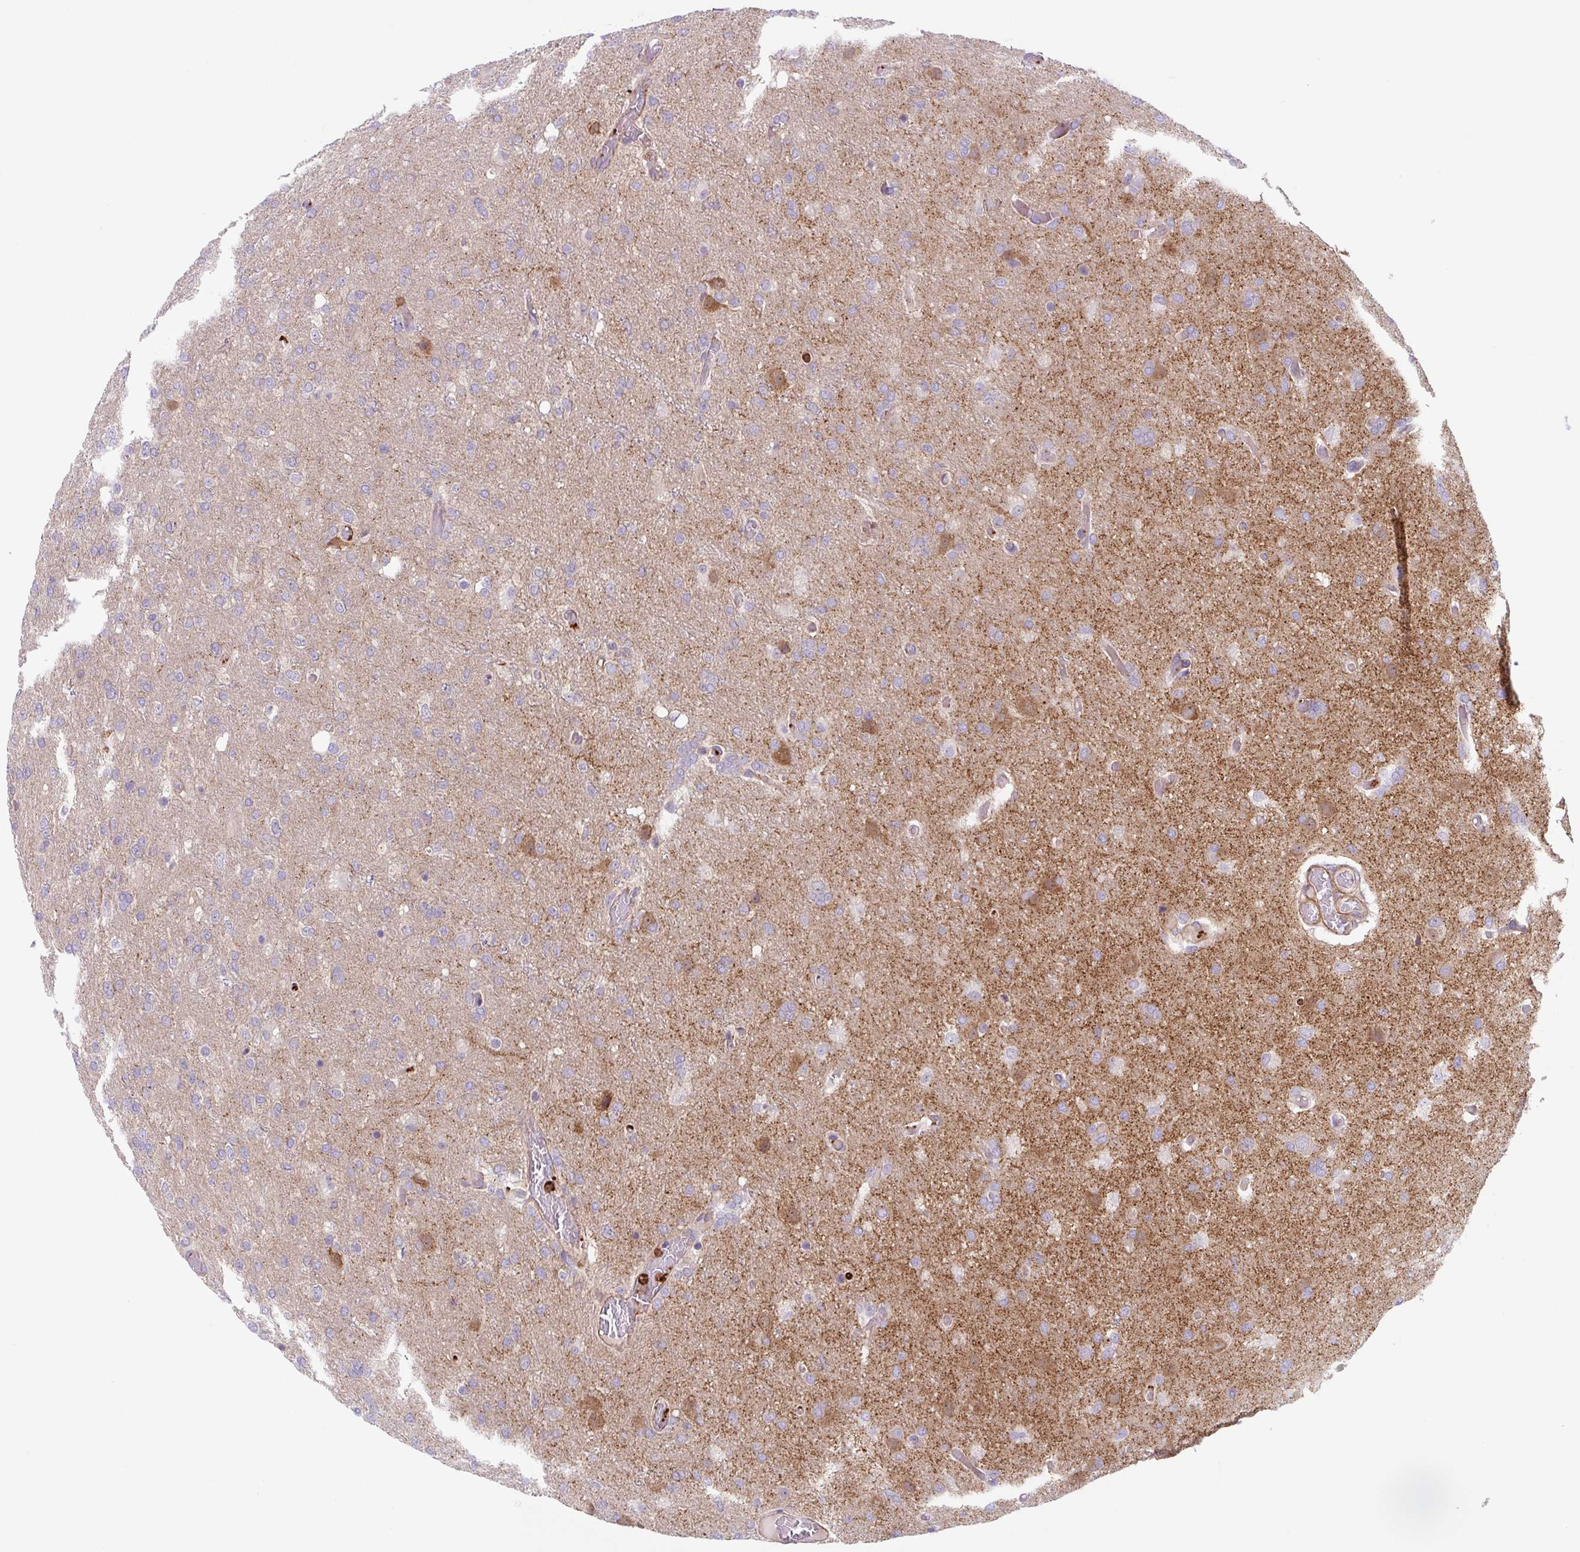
{"staining": {"intensity": "negative", "quantity": "none", "location": "none"}, "tissue": "glioma", "cell_type": "Tumor cells", "image_type": "cancer", "snomed": [{"axis": "morphology", "description": "Glioma, malignant, High grade"}, {"axis": "topography", "description": "Brain"}], "caption": "Immunohistochemistry (IHC) of human glioma reveals no positivity in tumor cells.", "gene": "DHFR2", "patient": {"sex": "female", "age": 74}}